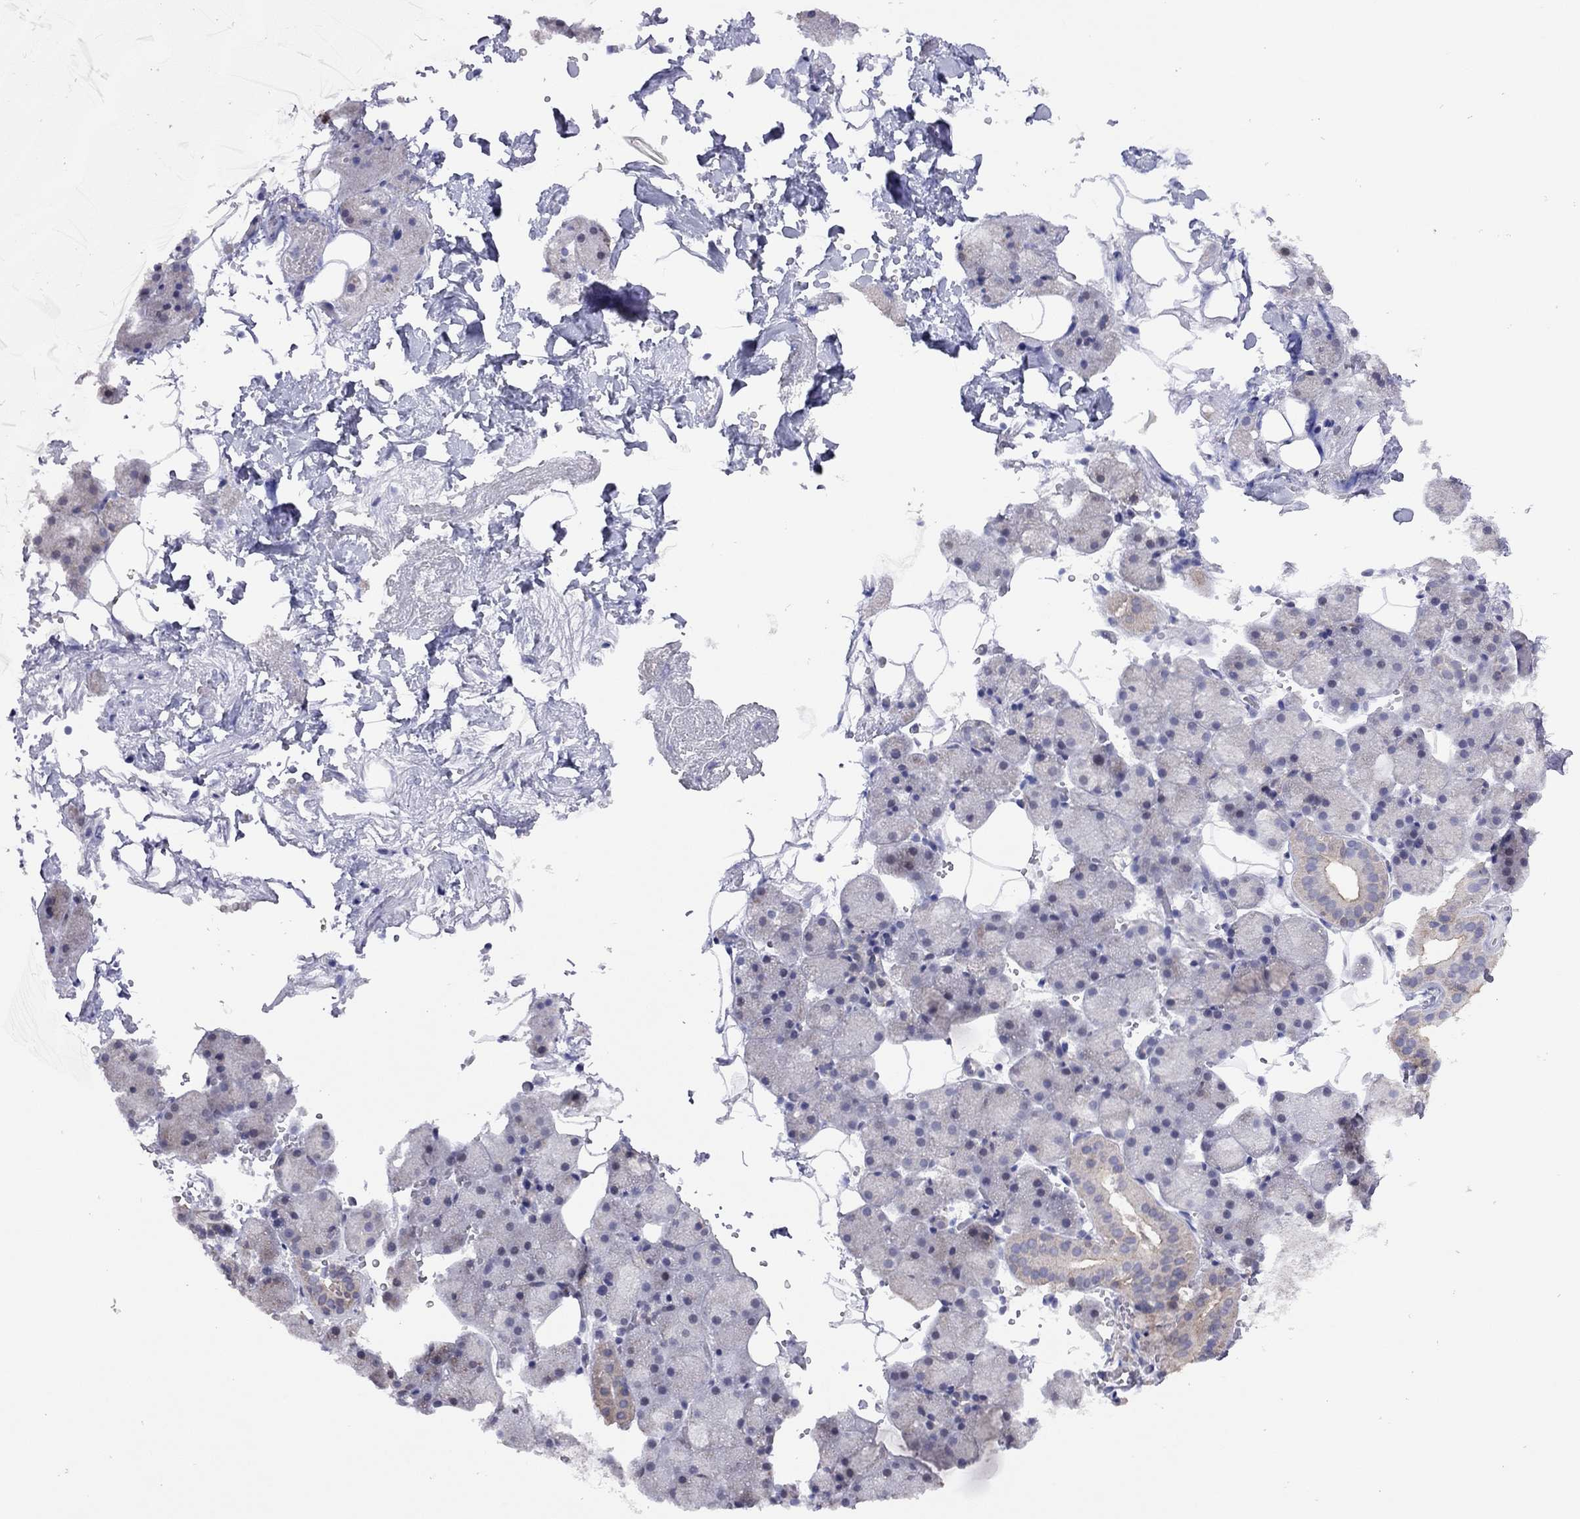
{"staining": {"intensity": "strong", "quantity": "<25%", "location": "cytoplasmic/membranous"}, "tissue": "salivary gland", "cell_type": "Glandular cells", "image_type": "normal", "snomed": [{"axis": "morphology", "description": "Normal tissue, NOS"}, {"axis": "topography", "description": "Salivary gland"}], "caption": "Unremarkable salivary gland was stained to show a protein in brown. There is medium levels of strong cytoplasmic/membranous positivity in about <25% of glandular cells.", "gene": "SYTL2", "patient": {"sex": "male", "age": 38}}